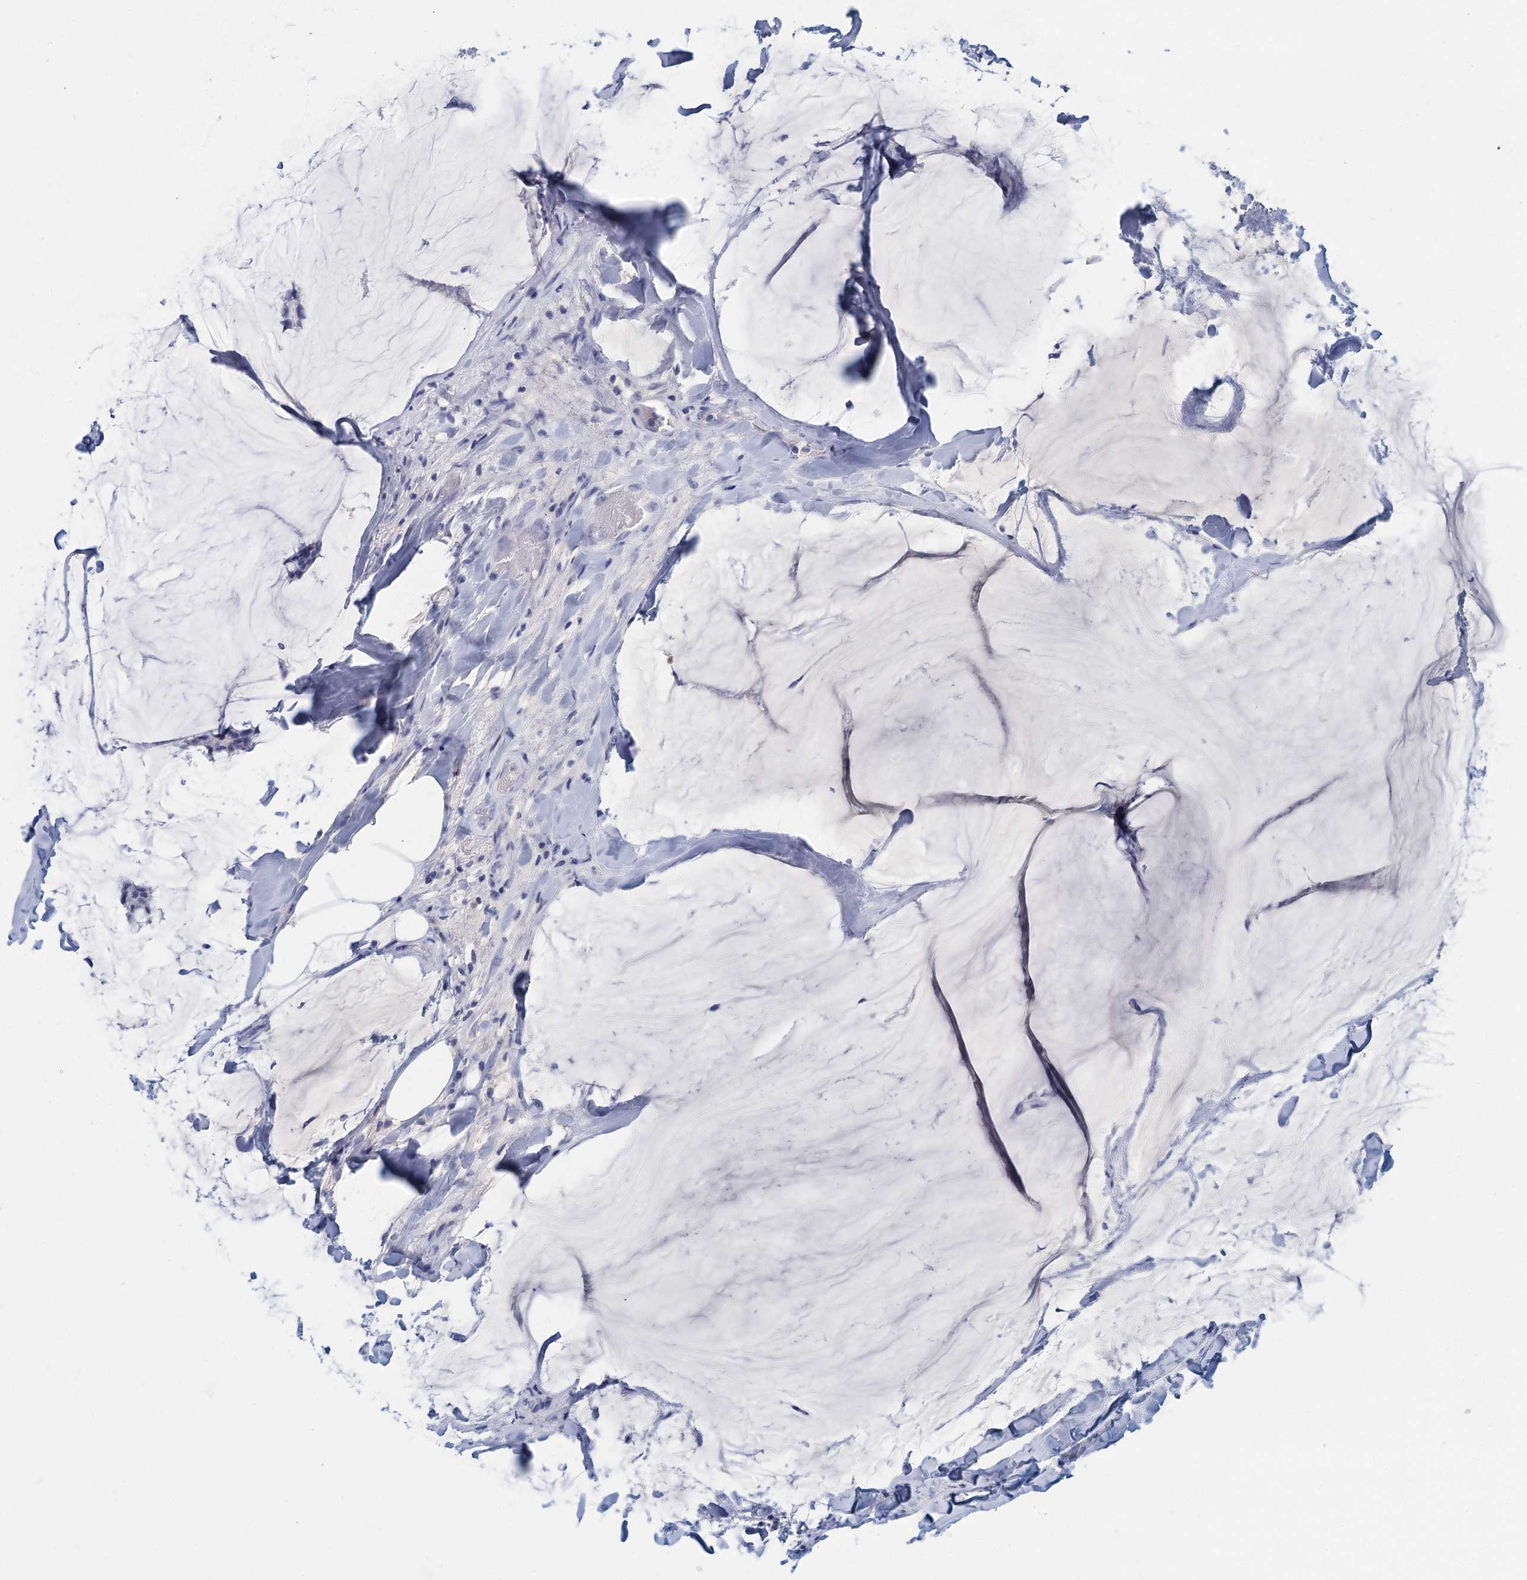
{"staining": {"intensity": "negative", "quantity": "none", "location": "none"}, "tissue": "breast cancer", "cell_type": "Tumor cells", "image_type": "cancer", "snomed": [{"axis": "morphology", "description": "Duct carcinoma"}, {"axis": "topography", "description": "Breast"}], "caption": "A micrograph of breast cancer stained for a protein displays no brown staining in tumor cells.", "gene": "CYP51A1", "patient": {"sex": "female", "age": 93}}